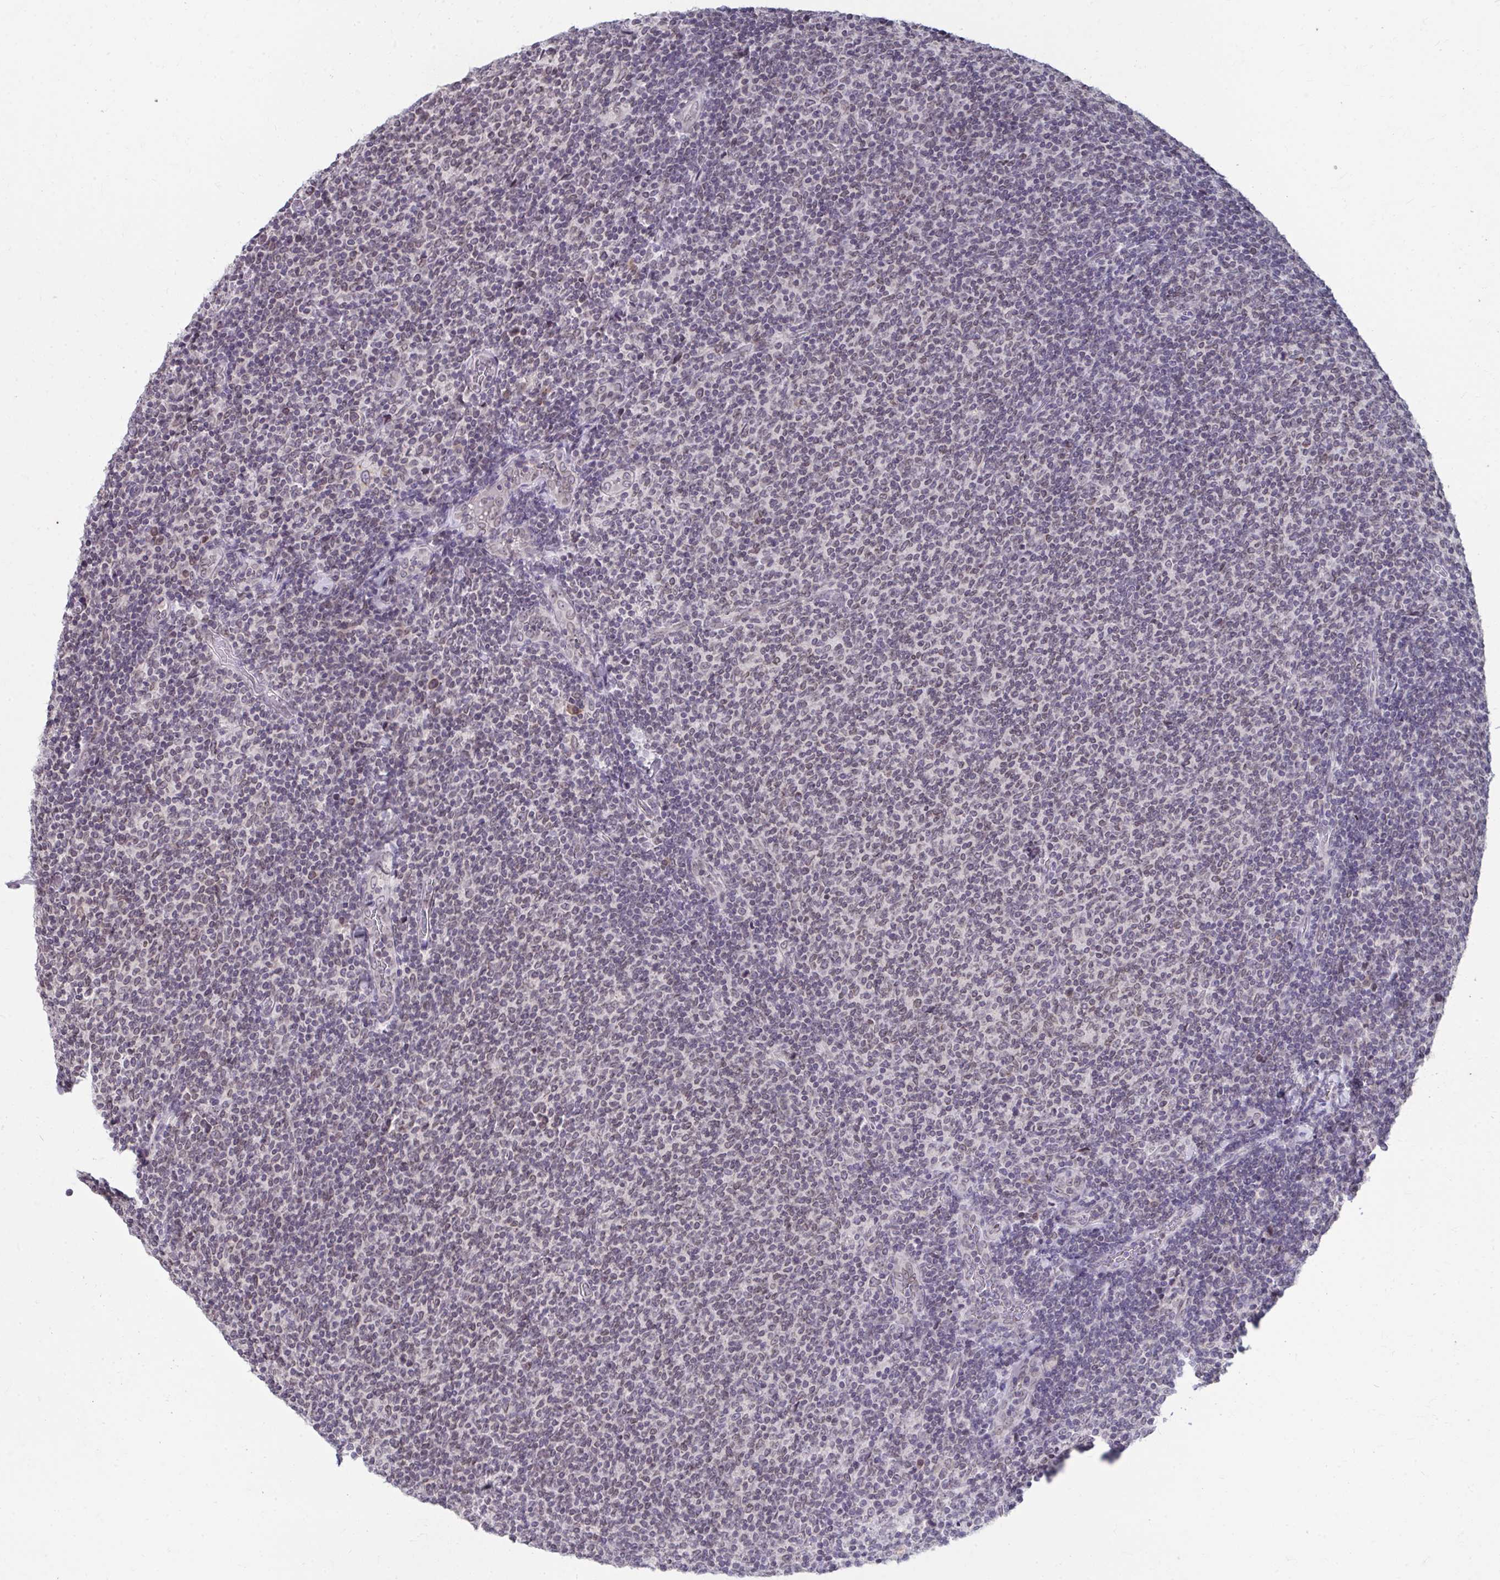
{"staining": {"intensity": "weak", "quantity": "<25%", "location": "nuclear"}, "tissue": "lymphoma", "cell_type": "Tumor cells", "image_type": "cancer", "snomed": [{"axis": "morphology", "description": "Malignant lymphoma, non-Hodgkin's type, Low grade"}, {"axis": "topography", "description": "Lymph node"}], "caption": "Tumor cells show no significant protein staining in lymphoma. The staining is performed using DAB (3,3'-diaminobenzidine) brown chromogen with nuclei counter-stained in using hematoxylin.", "gene": "NUP133", "patient": {"sex": "male", "age": 52}}